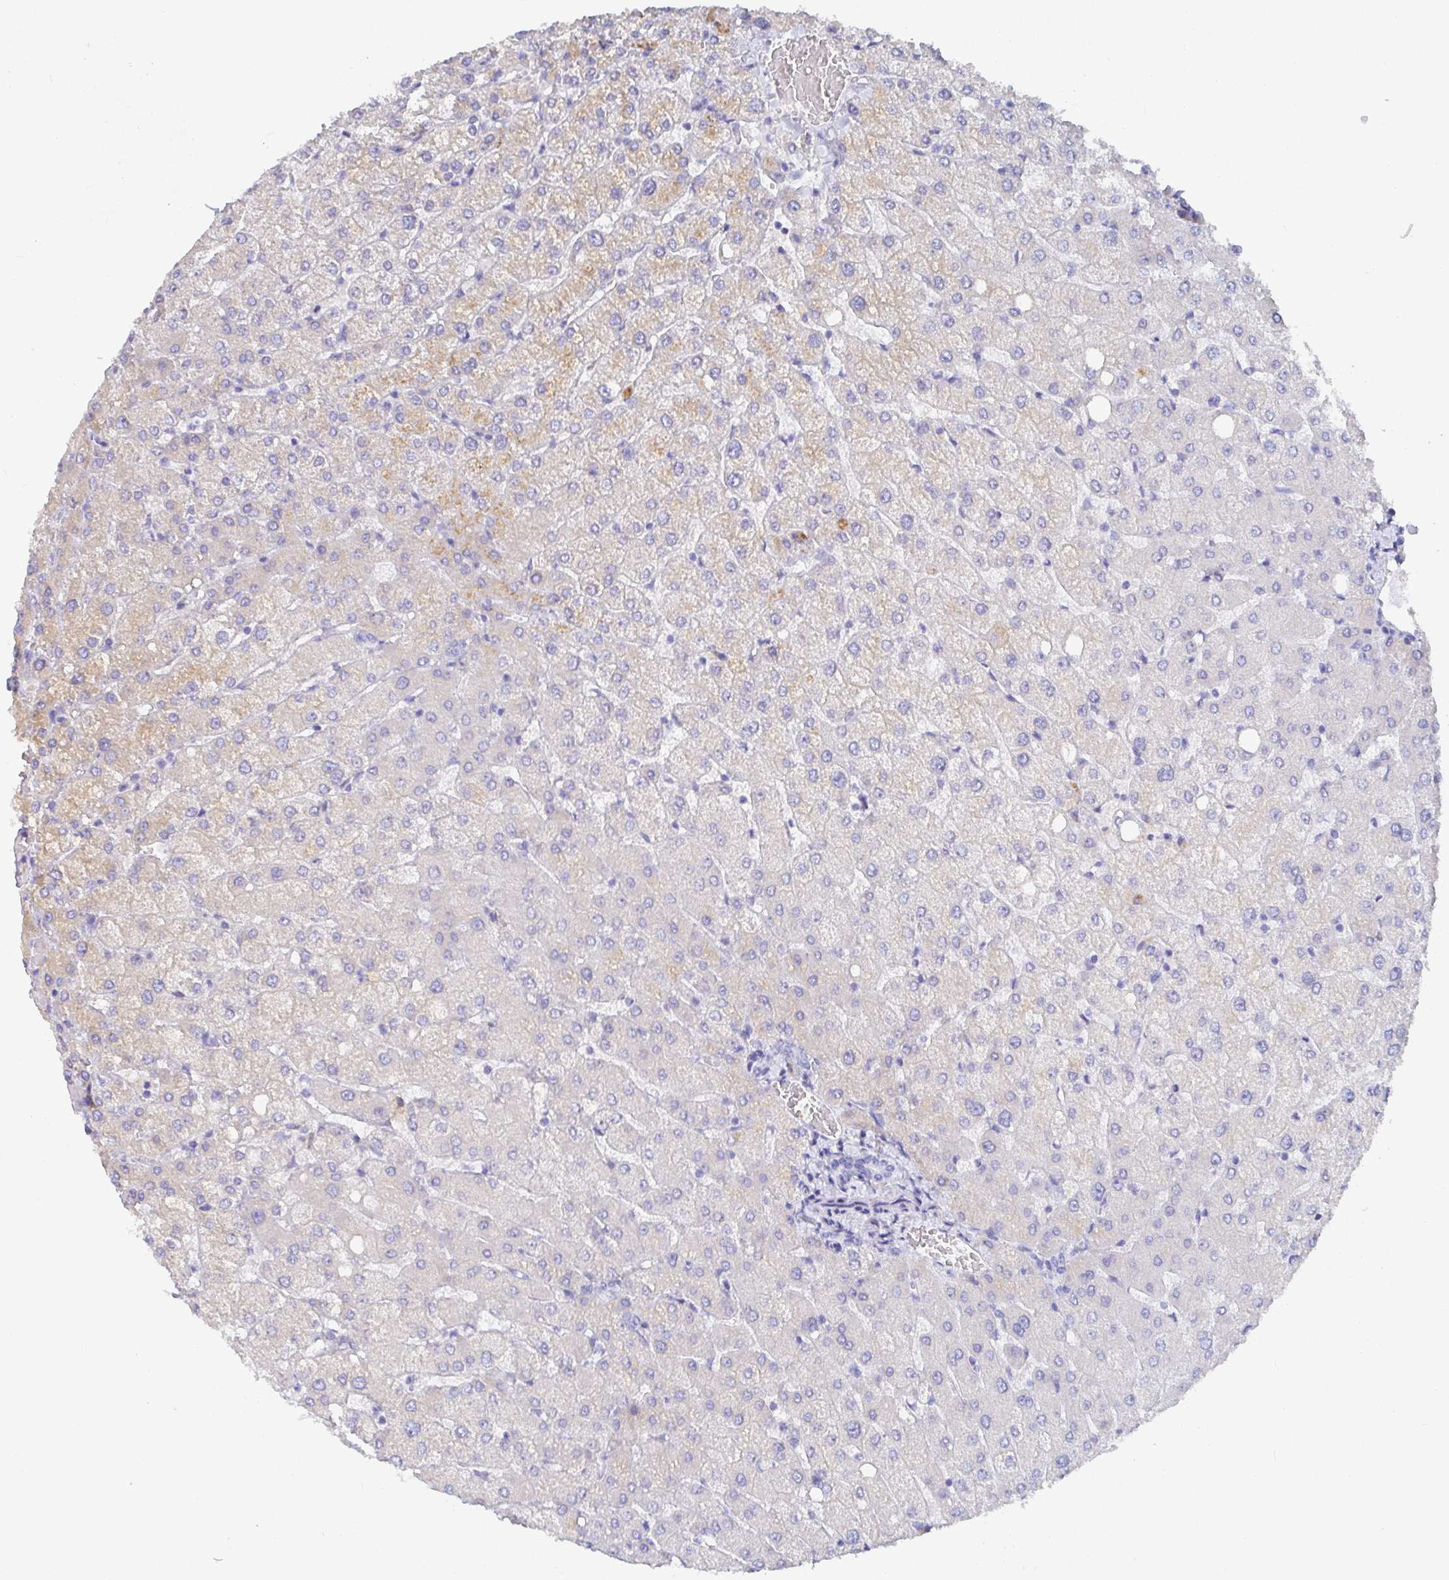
{"staining": {"intensity": "negative", "quantity": "none", "location": "none"}, "tissue": "liver", "cell_type": "Cholangiocytes", "image_type": "normal", "snomed": [{"axis": "morphology", "description": "Normal tissue, NOS"}, {"axis": "topography", "description": "Liver"}], "caption": "Cholangiocytes show no significant protein expression in normal liver. The staining was performed using DAB to visualize the protein expression in brown, while the nuclei were stained in blue with hematoxylin (Magnification: 20x).", "gene": "GRIA1", "patient": {"sex": "female", "age": 54}}